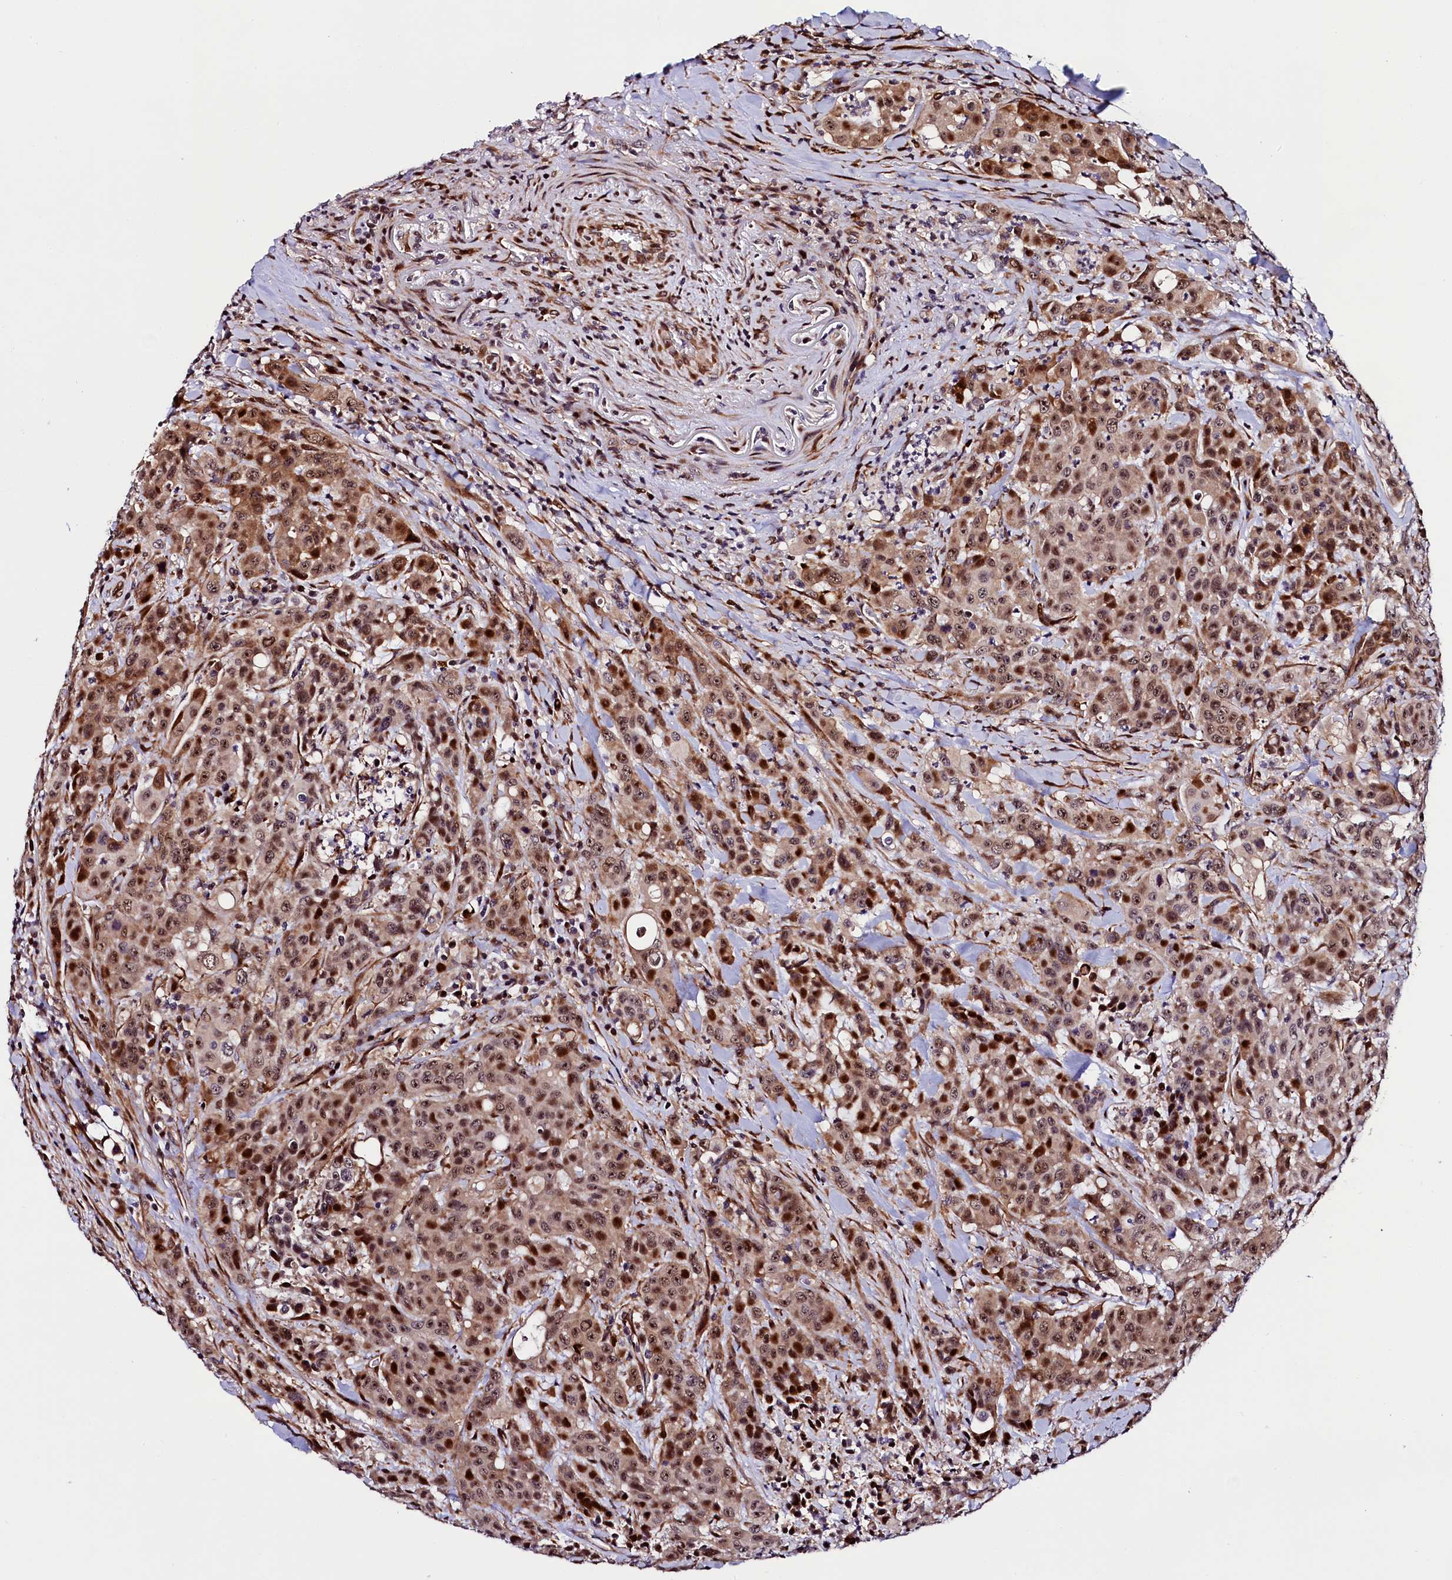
{"staining": {"intensity": "strong", "quantity": "25%-75%", "location": "cytoplasmic/membranous,nuclear"}, "tissue": "colorectal cancer", "cell_type": "Tumor cells", "image_type": "cancer", "snomed": [{"axis": "morphology", "description": "Adenocarcinoma, NOS"}, {"axis": "topography", "description": "Colon"}], "caption": "The micrograph exhibits staining of adenocarcinoma (colorectal), revealing strong cytoplasmic/membranous and nuclear protein positivity (brown color) within tumor cells. The staining is performed using DAB (3,3'-diaminobenzidine) brown chromogen to label protein expression. The nuclei are counter-stained blue using hematoxylin.", "gene": "TRMT112", "patient": {"sex": "male", "age": 62}}